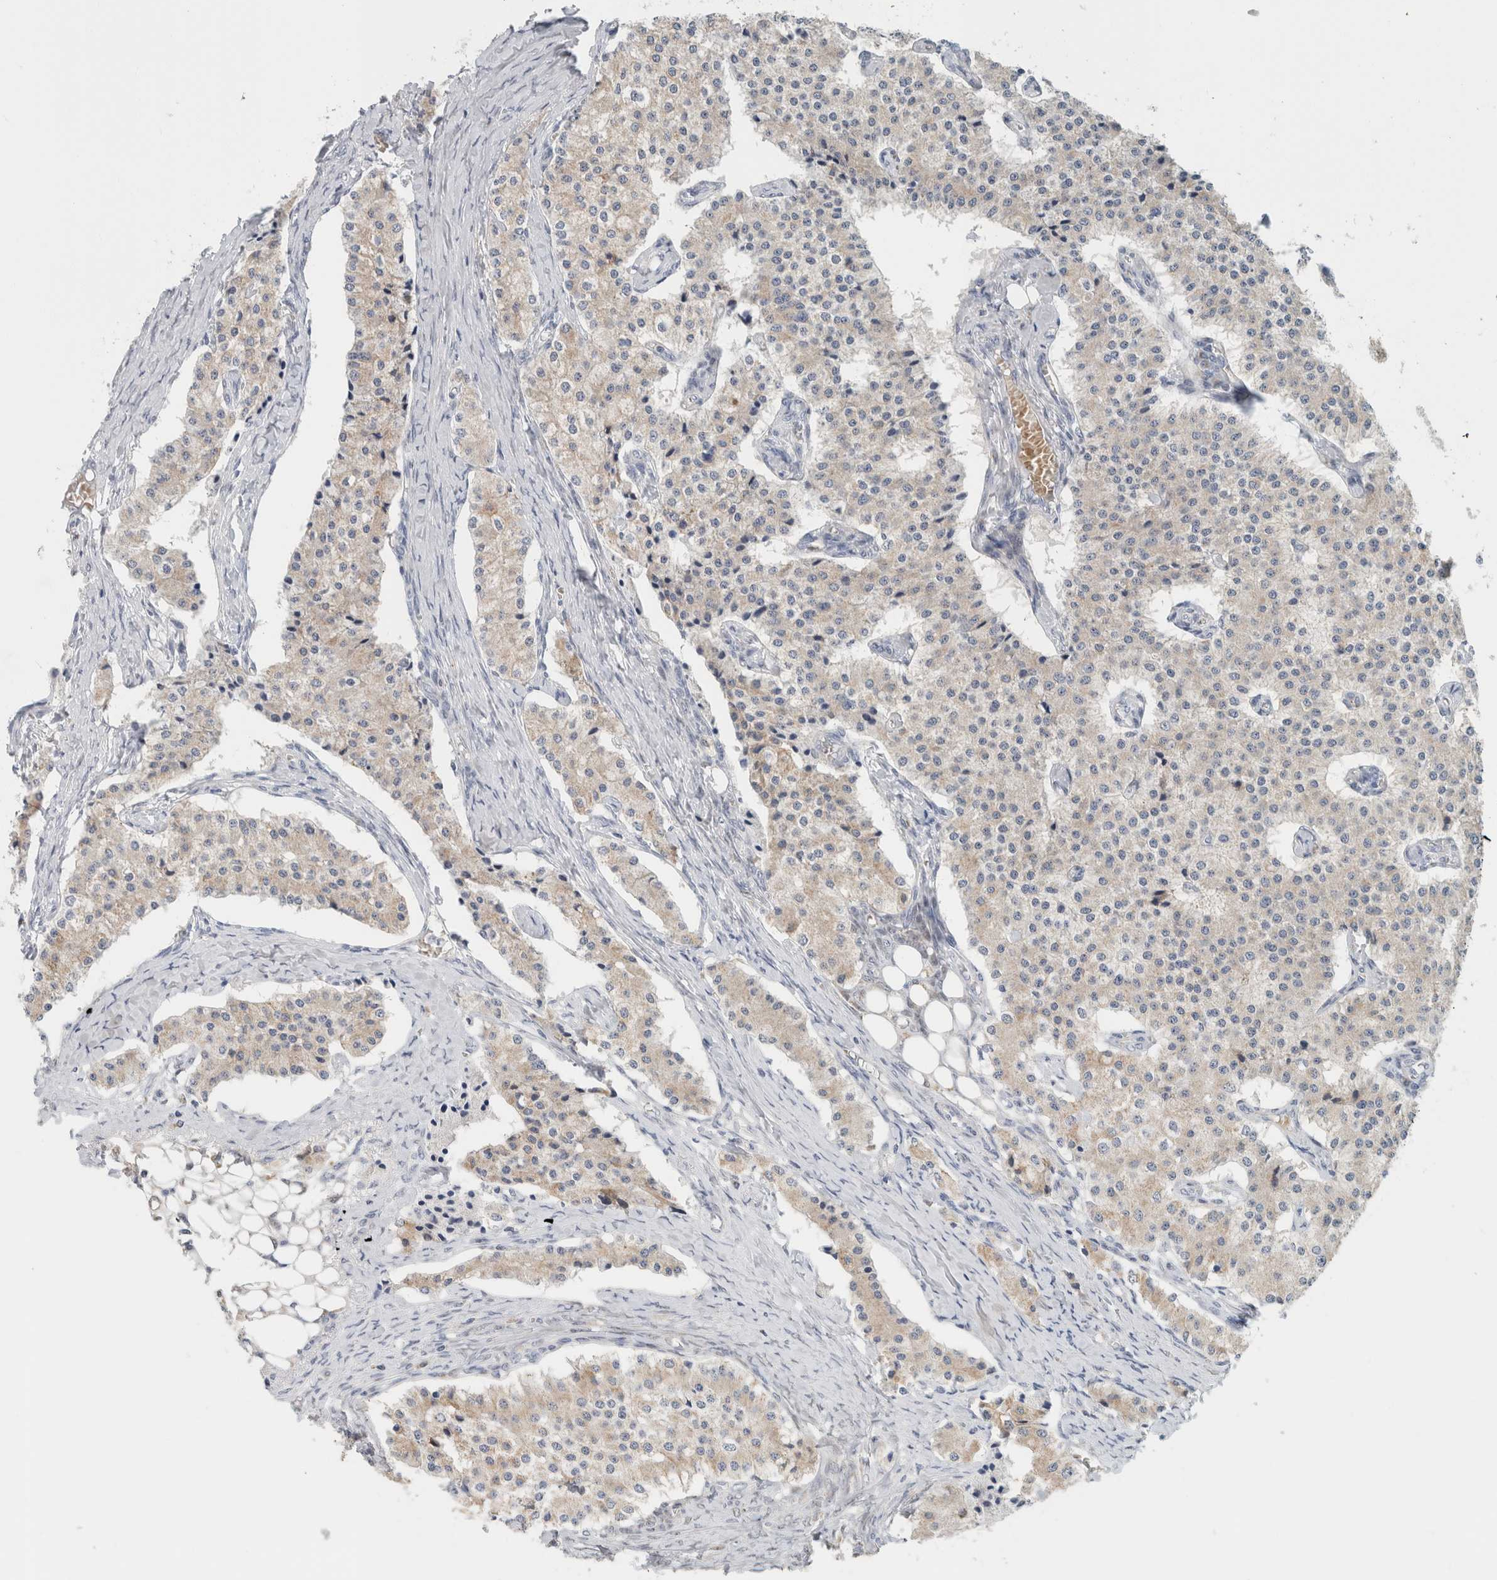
{"staining": {"intensity": "negative", "quantity": "none", "location": "none"}, "tissue": "carcinoid", "cell_type": "Tumor cells", "image_type": "cancer", "snomed": [{"axis": "morphology", "description": "Carcinoid, malignant, NOS"}, {"axis": "topography", "description": "Colon"}], "caption": "Image shows no significant protein positivity in tumor cells of carcinoid.", "gene": "CRAT", "patient": {"sex": "female", "age": 52}}